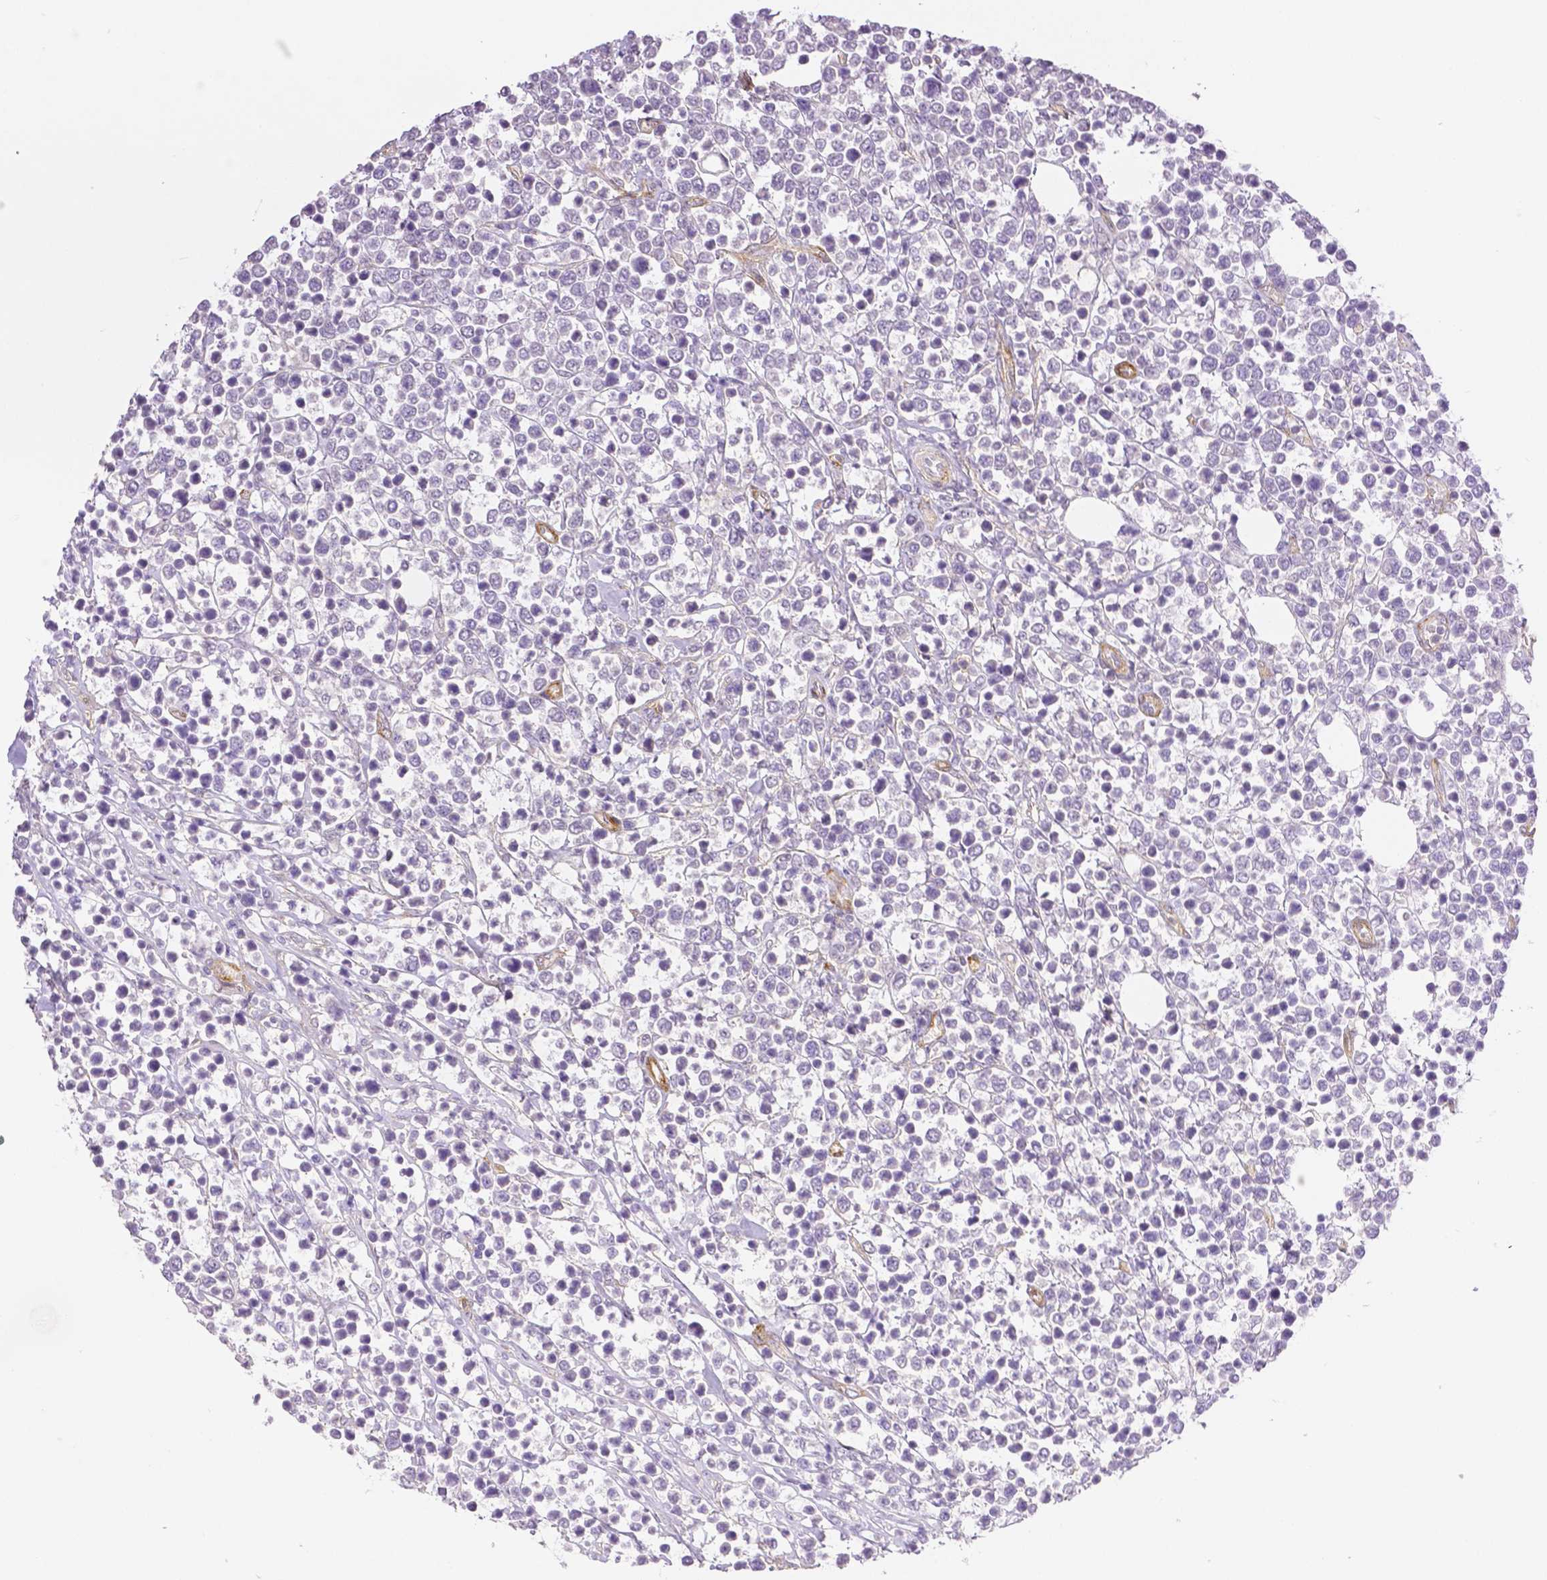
{"staining": {"intensity": "negative", "quantity": "none", "location": "none"}, "tissue": "lymphoma", "cell_type": "Tumor cells", "image_type": "cancer", "snomed": [{"axis": "morphology", "description": "Malignant lymphoma, non-Hodgkin's type, High grade"}, {"axis": "topography", "description": "Soft tissue"}], "caption": "The immunohistochemistry histopathology image has no significant staining in tumor cells of lymphoma tissue. The staining was performed using DAB (3,3'-diaminobenzidine) to visualize the protein expression in brown, while the nuclei were stained in blue with hematoxylin (Magnification: 20x).", "gene": "THY1", "patient": {"sex": "female", "age": 56}}